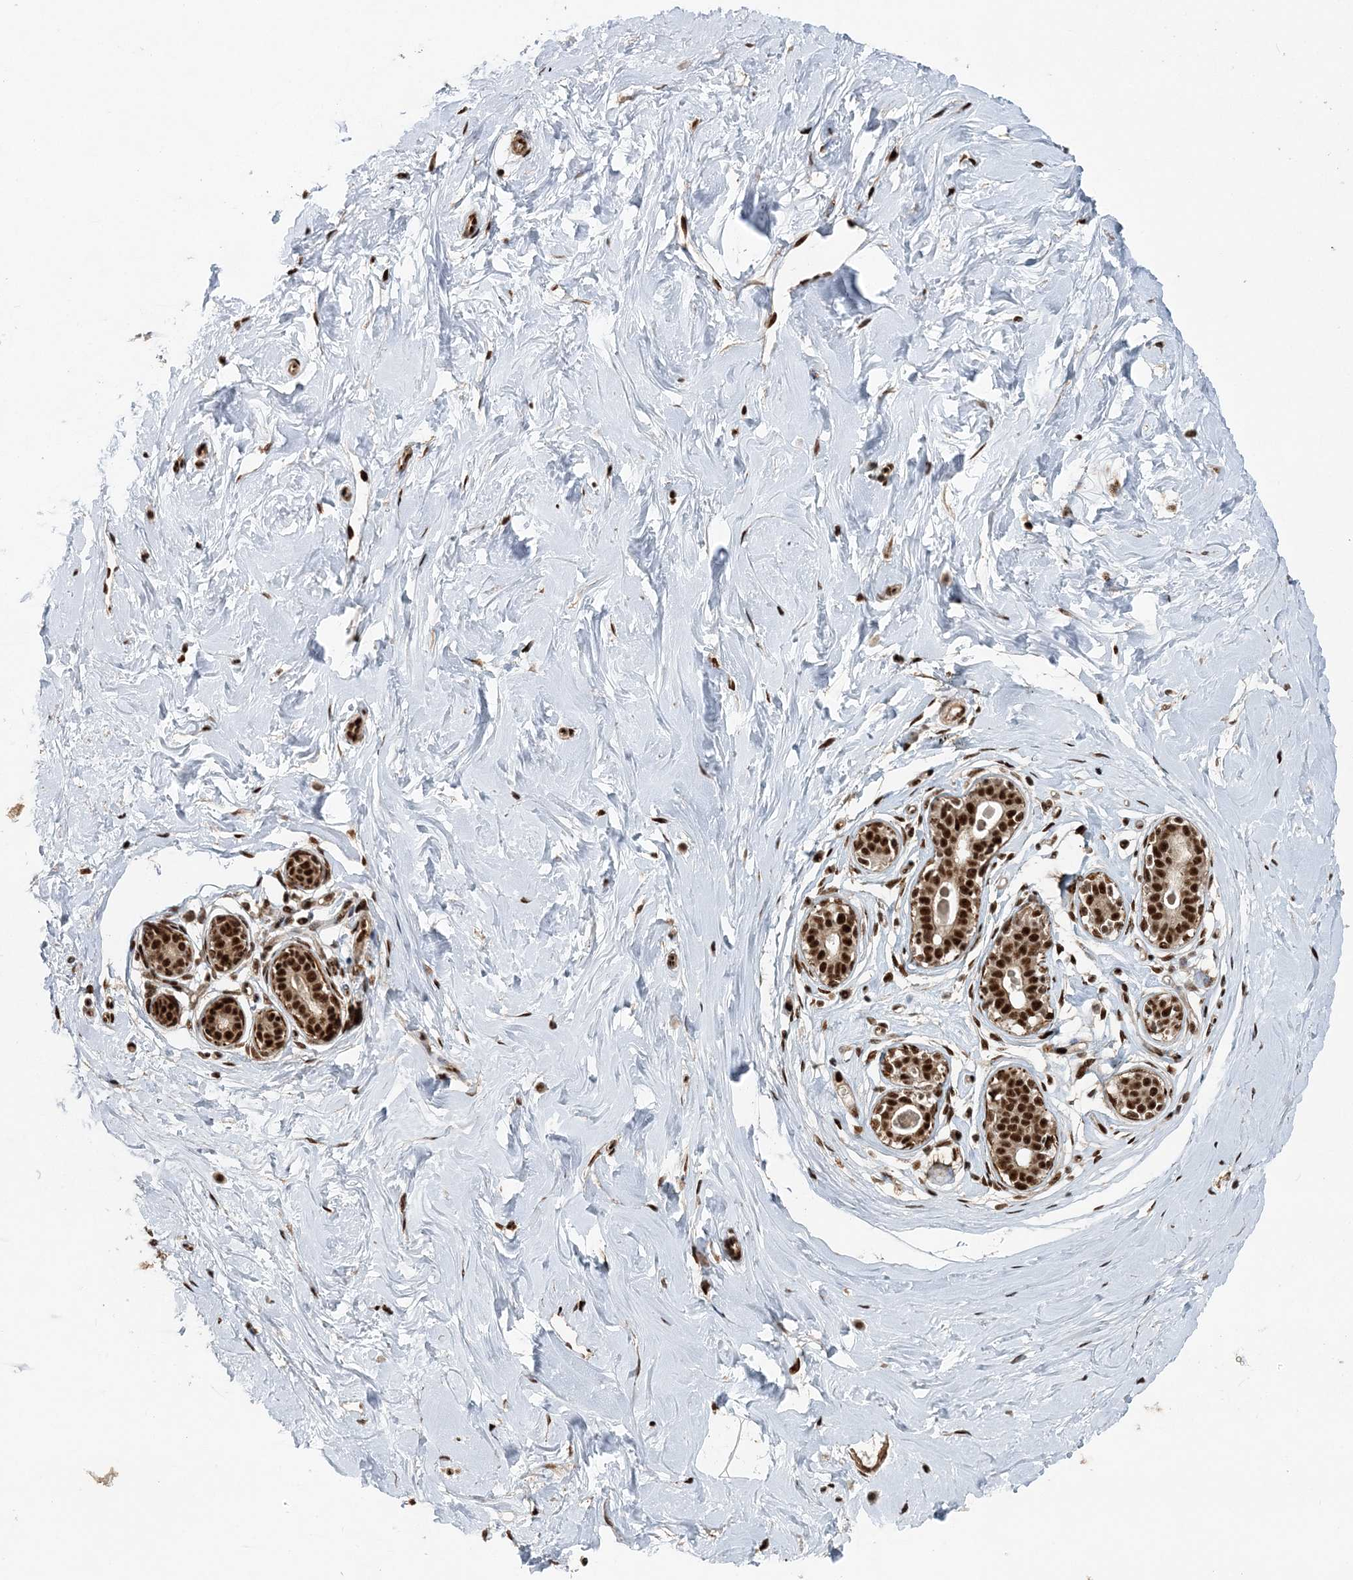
{"staining": {"intensity": "strong", "quantity": ">75%", "location": "nuclear"}, "tissue": "breast", "cell_type": "Adipocytes", "image_type": "normal", "snomed": [{"axis": "morphology", "description": "Normal tissue, NOS"}, {"axis": "morphology", "description": "Adenoma, NOS"}, {"axis": "topography", "description": "Breast"}], "caption": "Strong nuclear positivity is seen in approximately >75% of adipocytes in unremarkable breast.", "gene": "EXOSC8", "patient": {"sex": "female", "age": 23}}